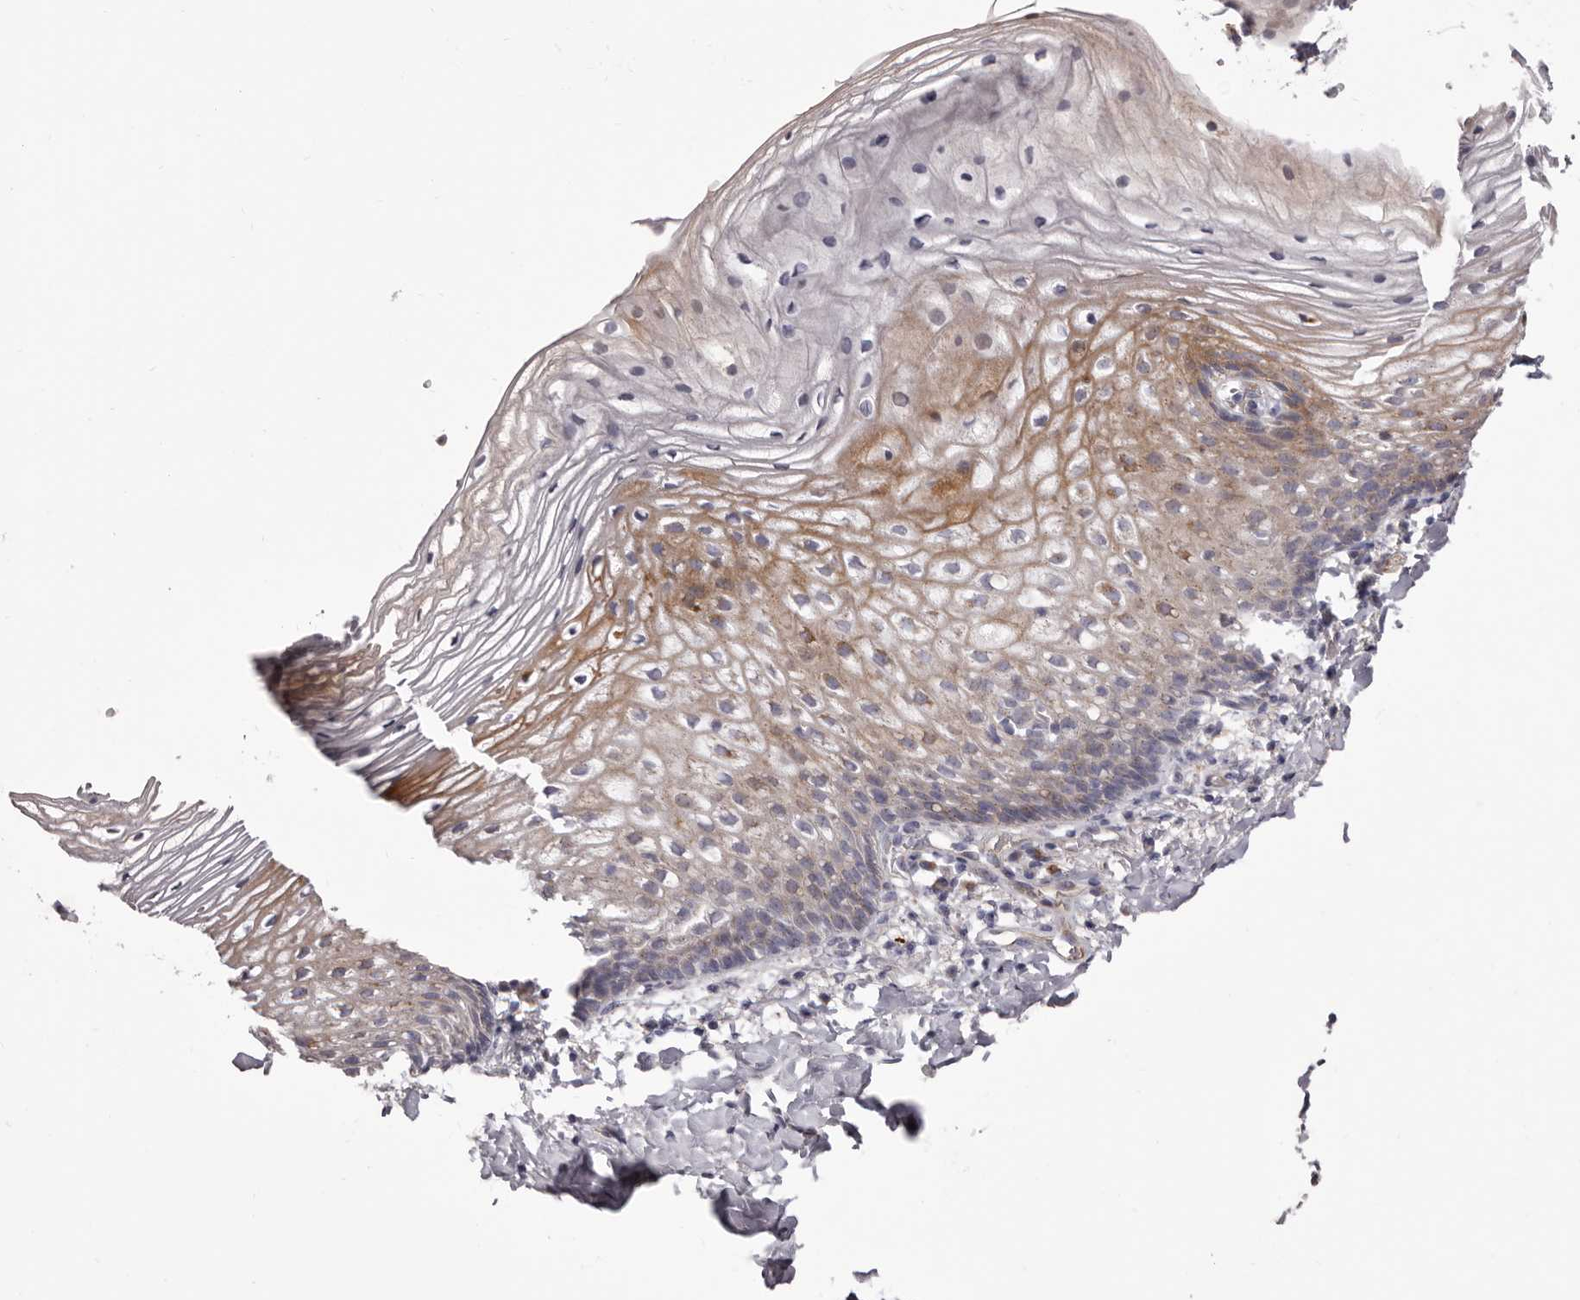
{"staining": {"intensity": "moderate", "quantity": "25%-75%", "location": "cytoplasmic/membranous"}, "tissue": "vagina", "cell_type": "Squamous epithelial cells", "image_type": "normal", "snomed": [{"axis": "morphology", "description": "Normal tissue, NOS"}, {"axis": "topography", "description": "Vagina"}], "caption": "Brown immunohistochemical staining in normal human vagina demonstrates moderate cytoplasmic/membranous staining in about 25%-75% of squamous epithelial cells. Using DAB (3,3'-diaminobenzidine) (brown) and hematoxylin (blue) stains, captured at high magnification using brightfield microscopy.", "gene": "PEG10", "patient": {"sex": "female", "age": 60}}